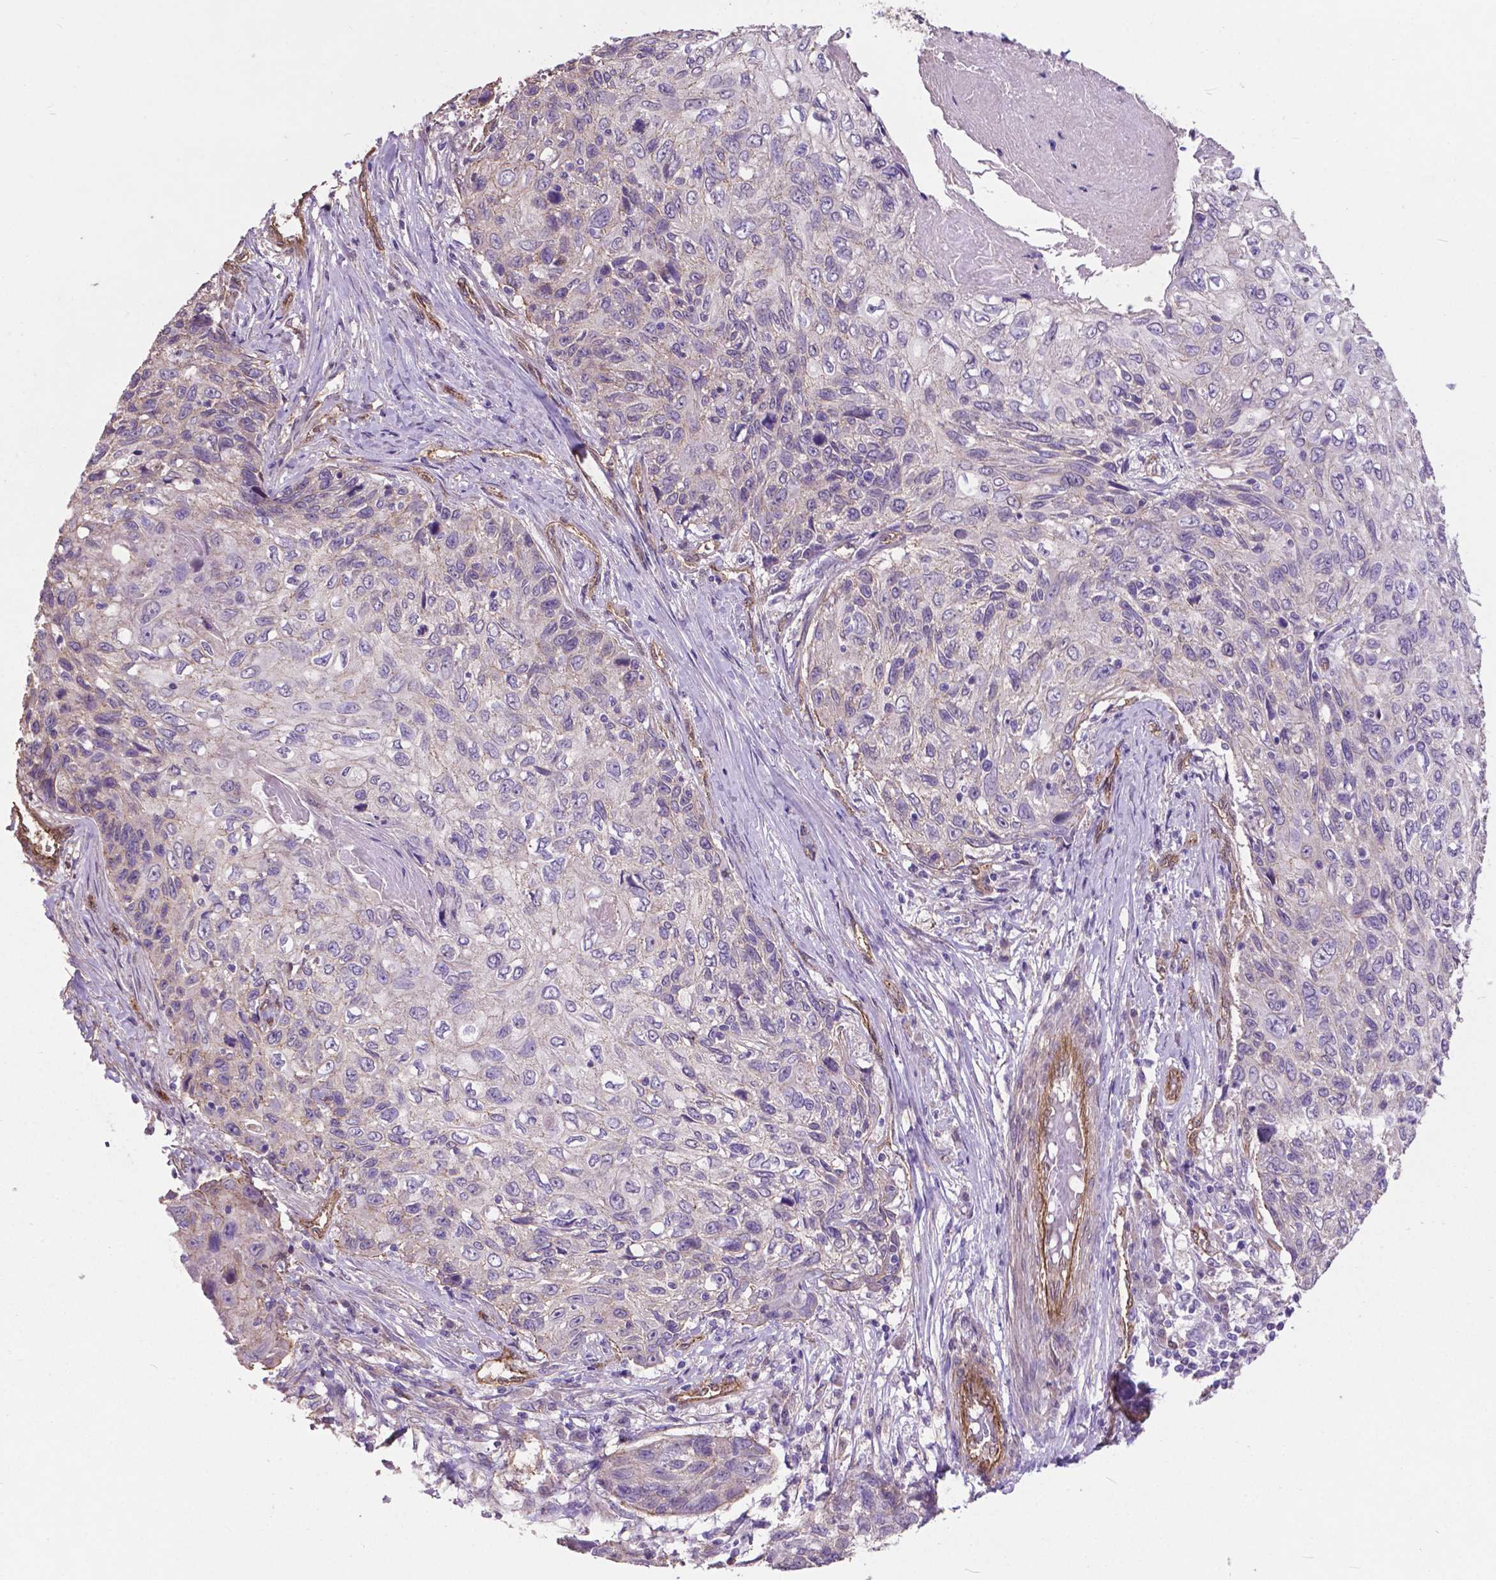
{"staining": {"intensity": "negative", "quantity": "none", "location": "none"}, "tissue": "skin cancer", "cell_type": "Tumor cells", "image_type": "cancer", "snomed": [{"axis": "morphology", "description": "Squamous cell carcinoma, NOS"}, {"axis": "topography", "description": "Skin"}], "caption": "This is an IHC histopathology image of squamous cell carcinoma (skin). There is no positivity in tumor cells.", "gene": "PDLIM1", "patient": {"sex": "male", "age": 92}}